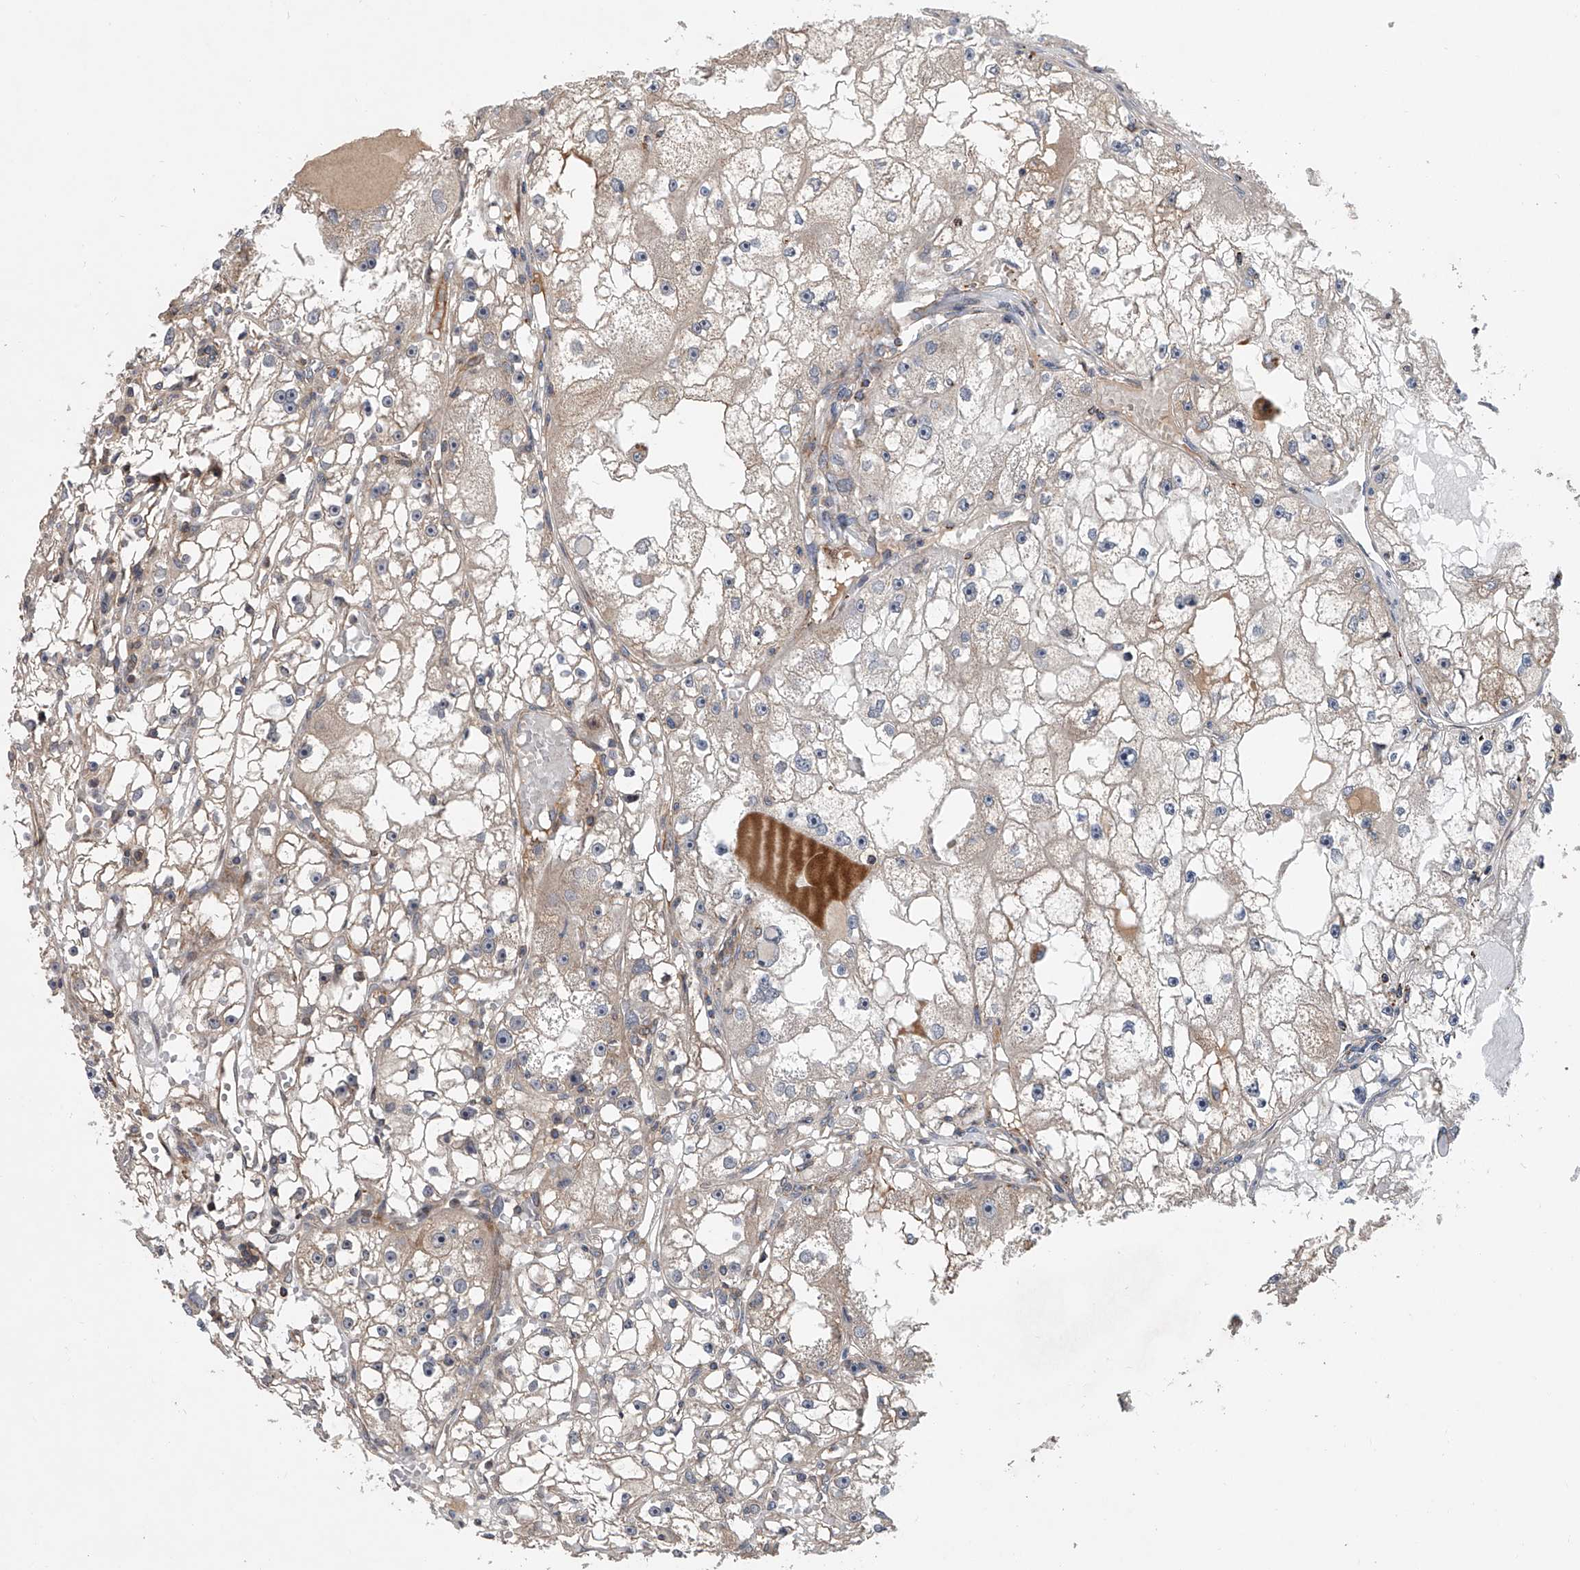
{"staining": {"intensity": "negative", "quantity": "none", "location": "none"}, "tissue": "renal cancer", "cell_type": "Tumor cells", "image_type": "cancer", "snomed": [{"axis": "morphology", "description": "Adenocarcinoma, NOS"}, {"axis": "topography", "description": "Kidney"}], "caption": "This micrograph is of renal adenocarcinoma stained with IHC to label a protein in brown with the nuclei are counter-stained blue. There is no positivity in tumor cells. (DAB (3,3'-diaminobenzidine) immunohistochemistry (IHC) with hematoxylin counter stain).", "gene": "USP47", "patient": {"sex": "male", "age": 56}}